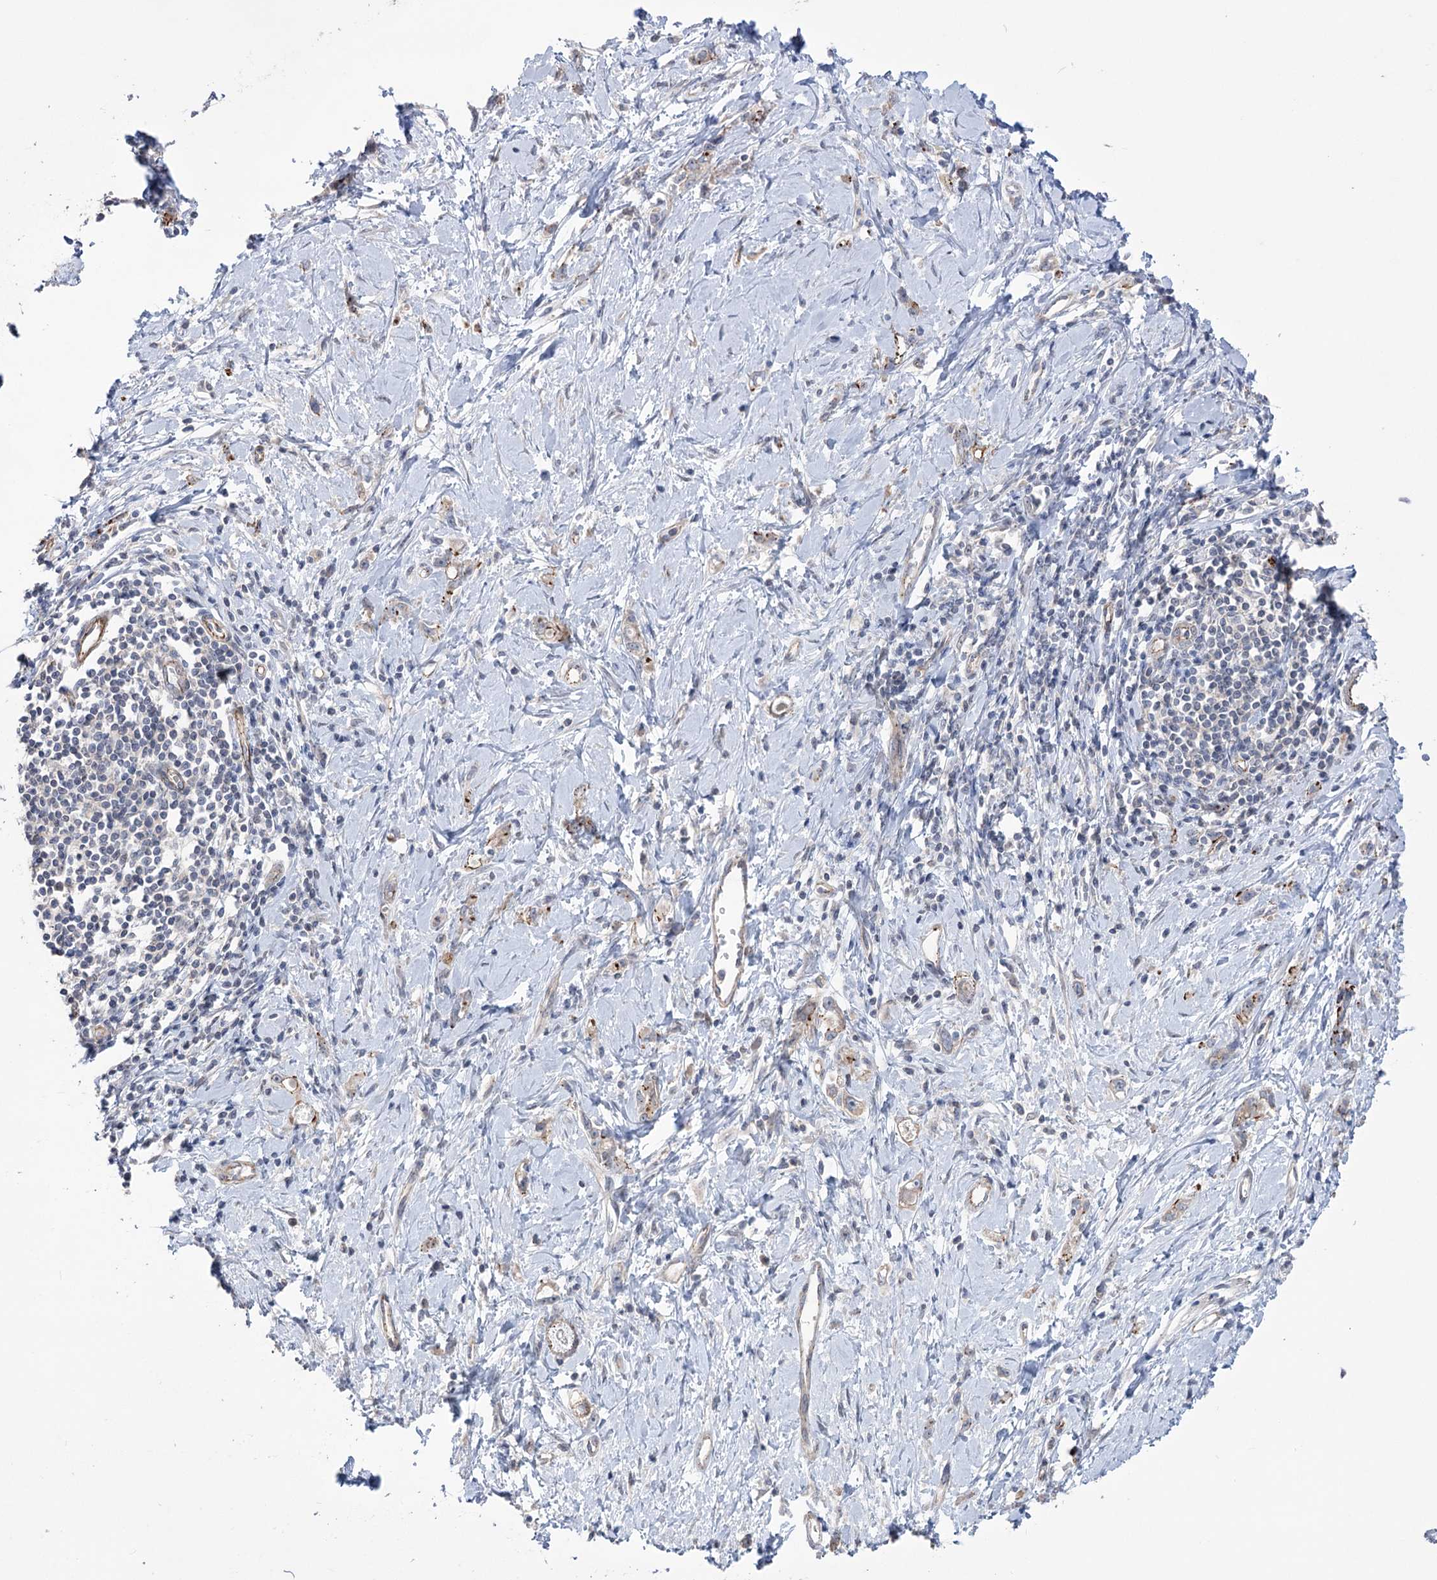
{"staining": {"intensity": "weak", "quantity": "<25%", "location": "cytoplasmic/membranous"}, "tissue": "stomach cancer", "cell_type": "Tumor cells", "image_type": "cancer", "snomed": [{"axis": "morphology", "description": "Adenocarcinoma, NOS"}, {"axis": "topography", "description": "Stomach"}], "caption": "Immunohistochemistry of human stomach cancer (adenocarcinoma) reveals no positivity in tumor cells.", "gene": "TRIM71", "patient": {"sex": "female", "age": 76}}